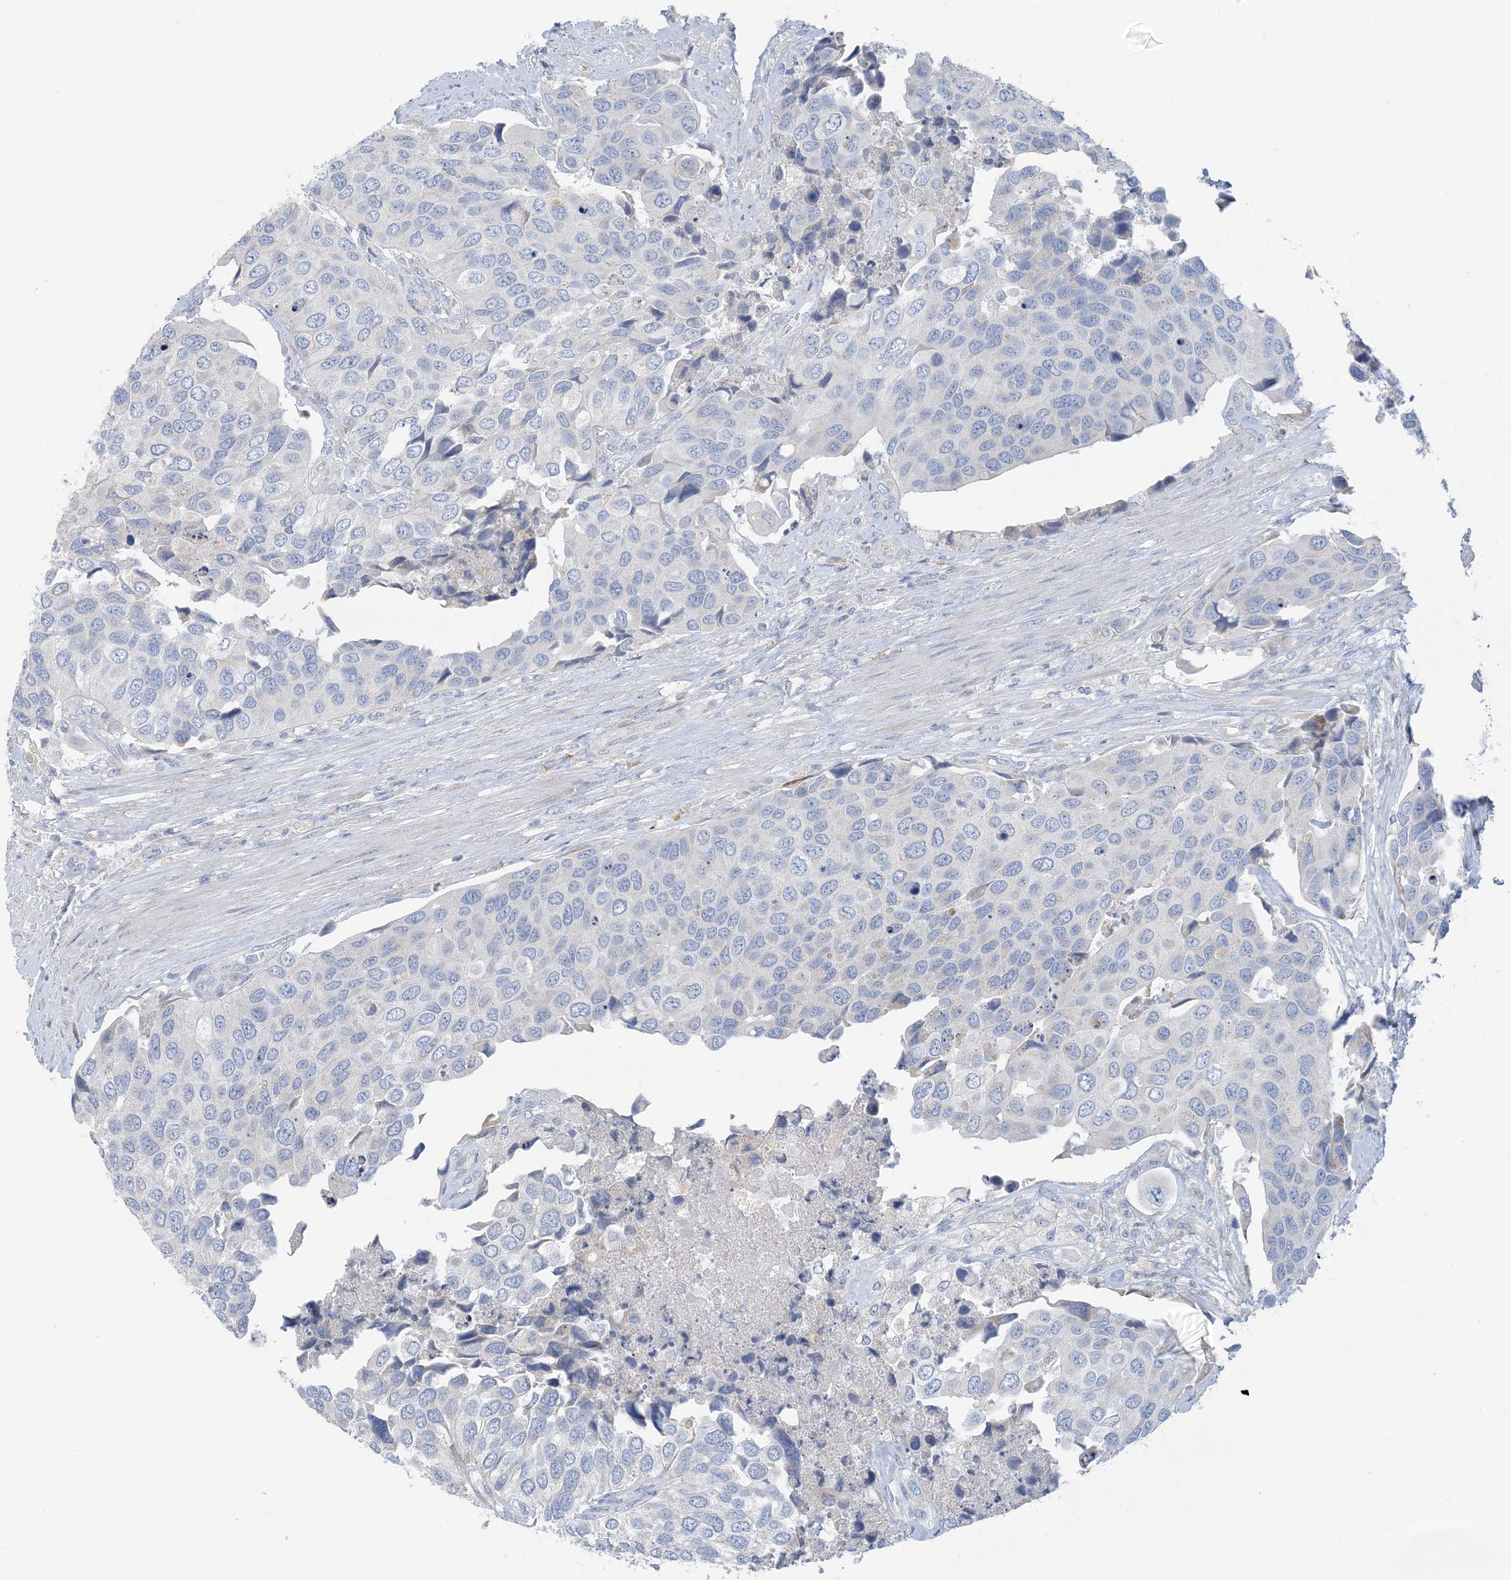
{"staining": {"intensity": "negative", "quantity": "none", "location": "none"}, "tissue": "urothelial cancer", "cell_type": "Tumor cells", "image_type": "cancer", "snomed": [{"axis": "morphology", "description": "Urothelial carcinoma, High grade"}, {"axis": "topography", "description": "Urinary bladder"}], "caption": "Micrograph shows no protein staining in tumor cells of urothelial cancer tissue.", "gene": "ZCCHC18", "patient": {"sex": "male", "age": 74}}